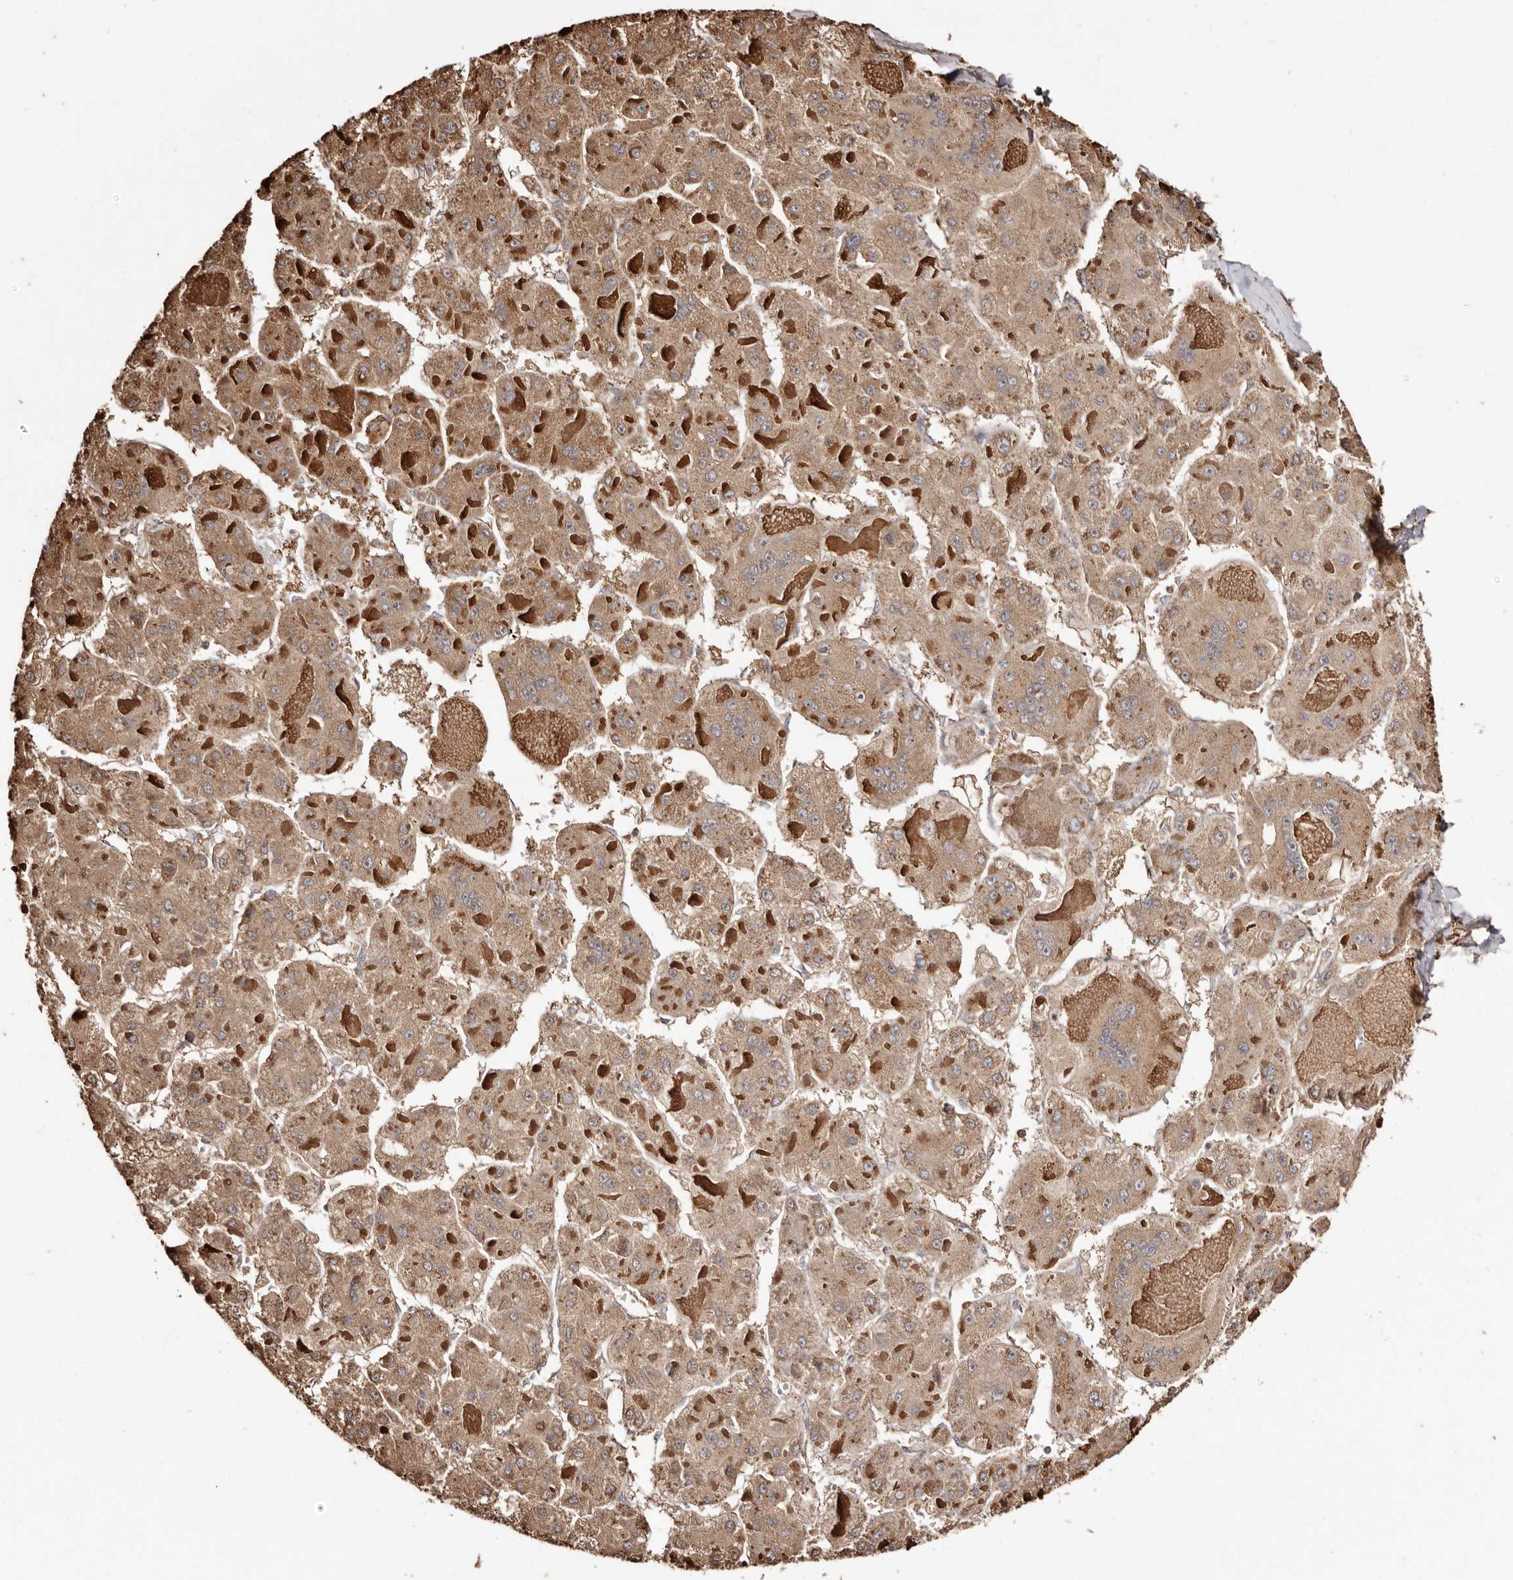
{"staining": {"intensity": "moderate", "quantity": ">75%", "location": "cytoplasmic/membranous"}, "tissue": "liver cancer", "cell_type": "Tumor cells", "image_type": "cancer", "snomed": [{"axis": "morphology", "description": "Carcinoma, Hepatocellular, NOS"}, {"axis": "topography", "description": "Liver"}], "caption": "Immunohistochemistry (IHC) histopathology image of neoplastic tissue: liver cancer (hepatocellular carcinoma) stained using IHC reveals medium levels of moderate protein expression localized specifically in the cytoplasmic/membranous of tumor cells, appearing as a cytoplasmic/membranous brown color.", "gene": "MACC1", "patient": {"sex": "female", "age": 73}}